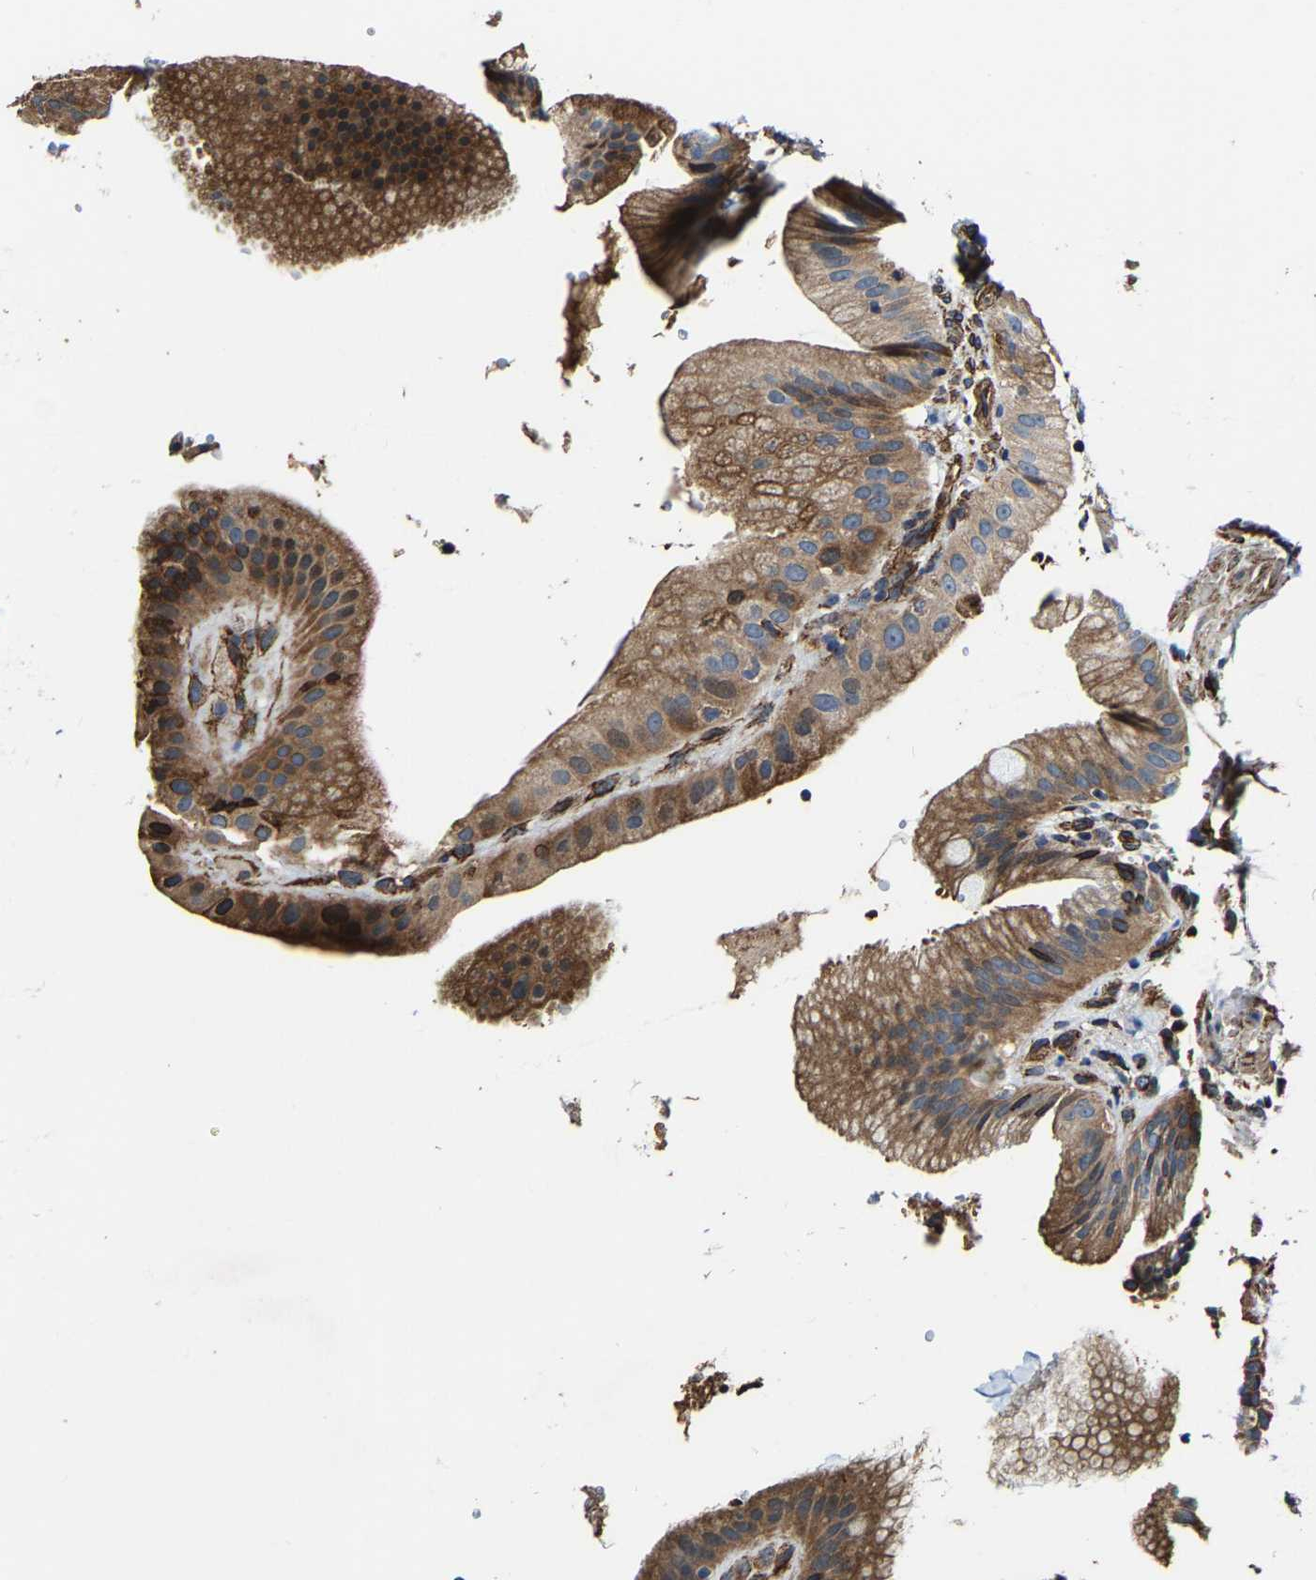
{"staining": {"intensity": "moderate", "quantity": ">75%", "location": "cytoplasmic/membranous"}, "tissue": "gallbladder", "cell_type": "Glandular cells", "image_type": "normal", "snomed": [{"axis": "morphology", "description": "Normal tissue, NOS"}, {"axis": "topography", "description": "Gallbladder"}], "caption": "Immunohistochemistry (IHC) histopathology image of normal human gallbladder stained for a protein (brown), which shows medium levels of moderate cytoplasmic/membranous positivity in about >75% of glandular cells.", "gene": "GFRA3", "patient": {"sex": "male", "age": 49}}